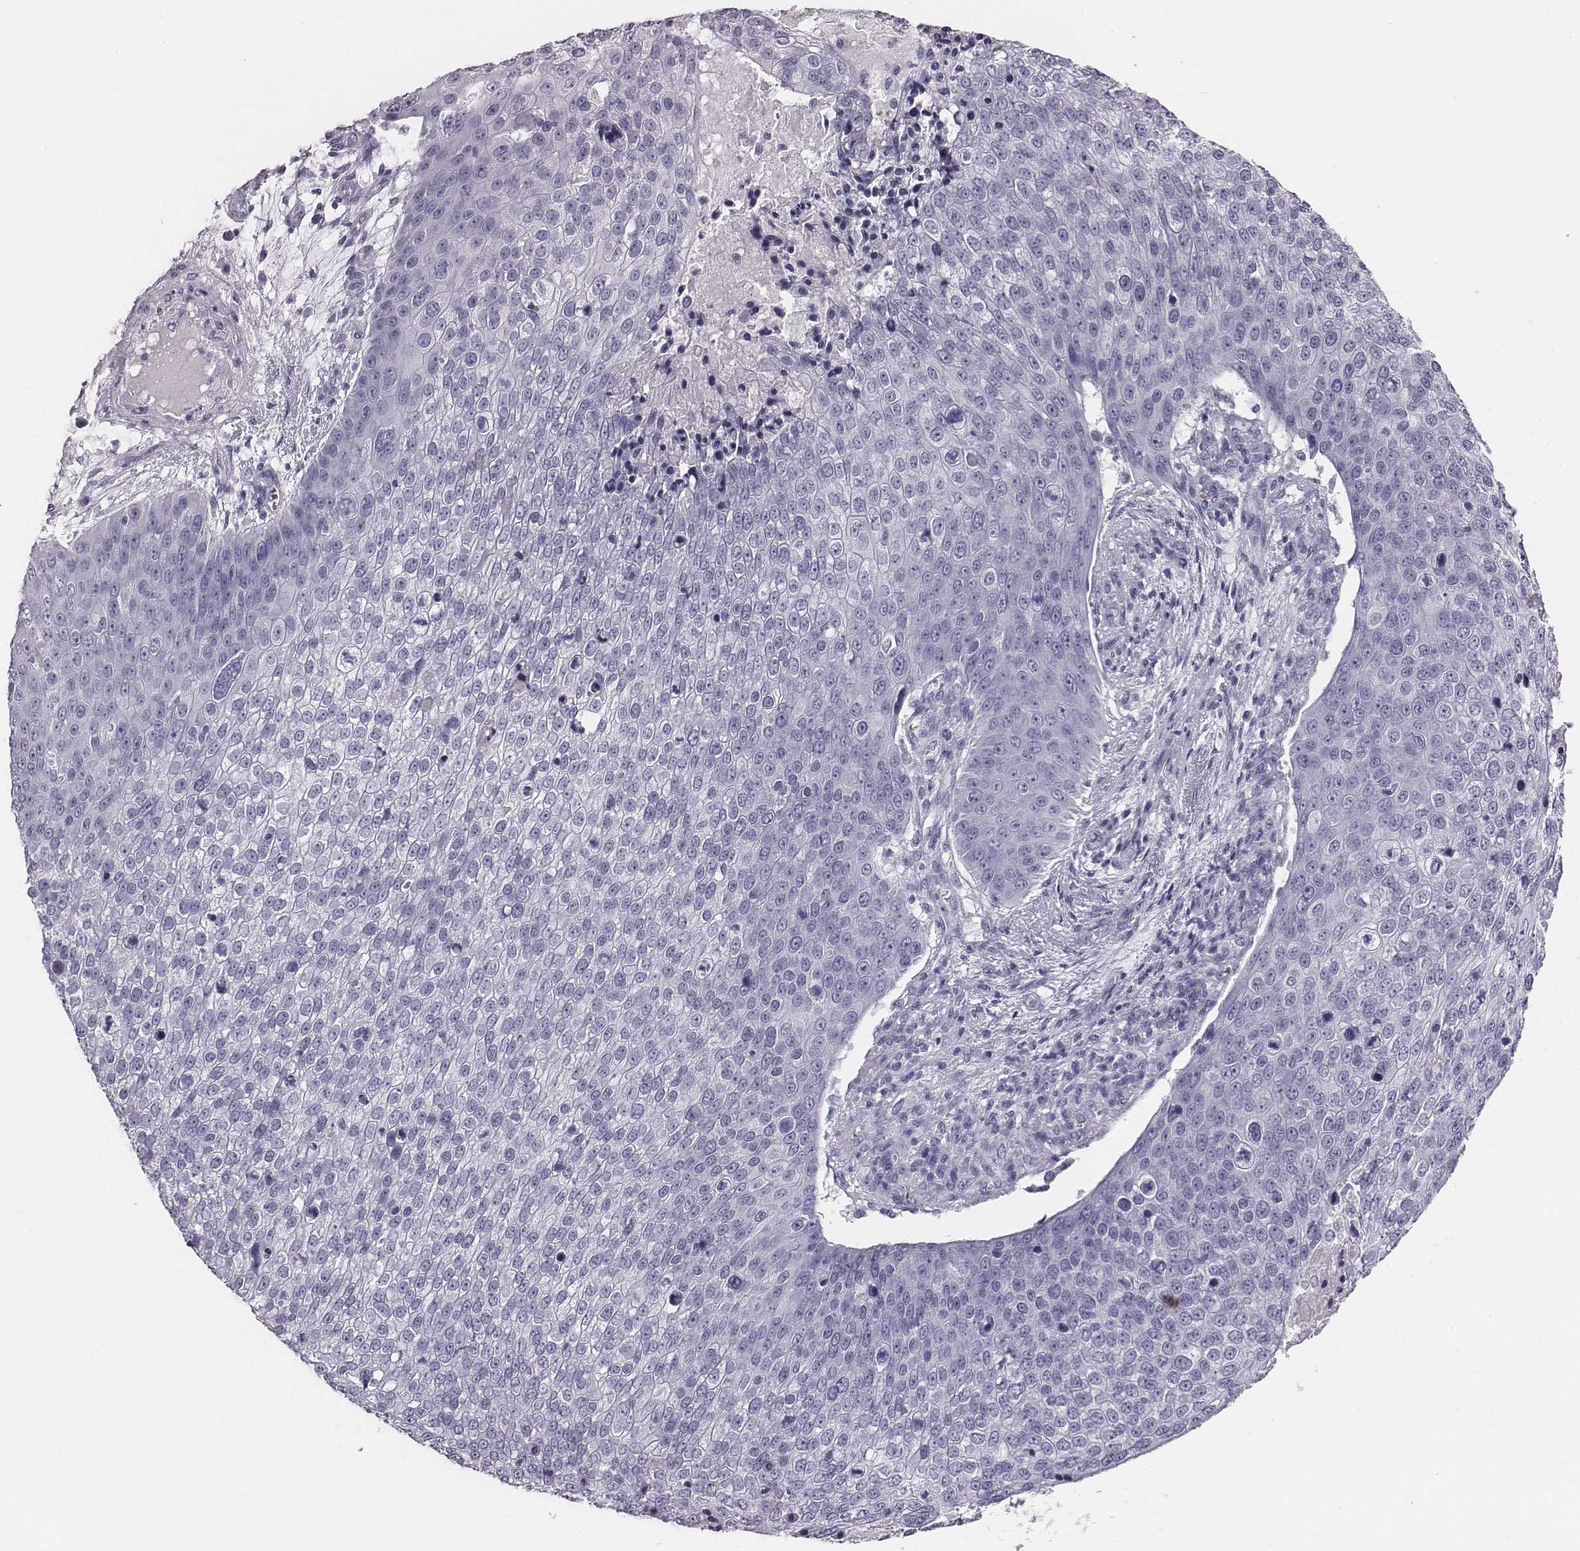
{"staining": {"intensity": "negative", "quantity": "none", "location": "none"}, "tissue": "skin cancer", "cell_type": "Tumor cells", "image_type": "cancer", "snomed": [{"axis": "morphology", "description": "Squamous cell carcinoma, NOS"}, {"axis": "topography", "description": "Skin"}], "caption": "Tumor cells are negative for brown protein staining in skin cancer (squamous cell carcinoma). The staining is performed using DAB (3,3'-diaminobenzidine) brown chromogen with nuclei counter-stained in using hematoxylin.", "gene": "HBZ", "patient": {"sex": "male", "age": 71}}